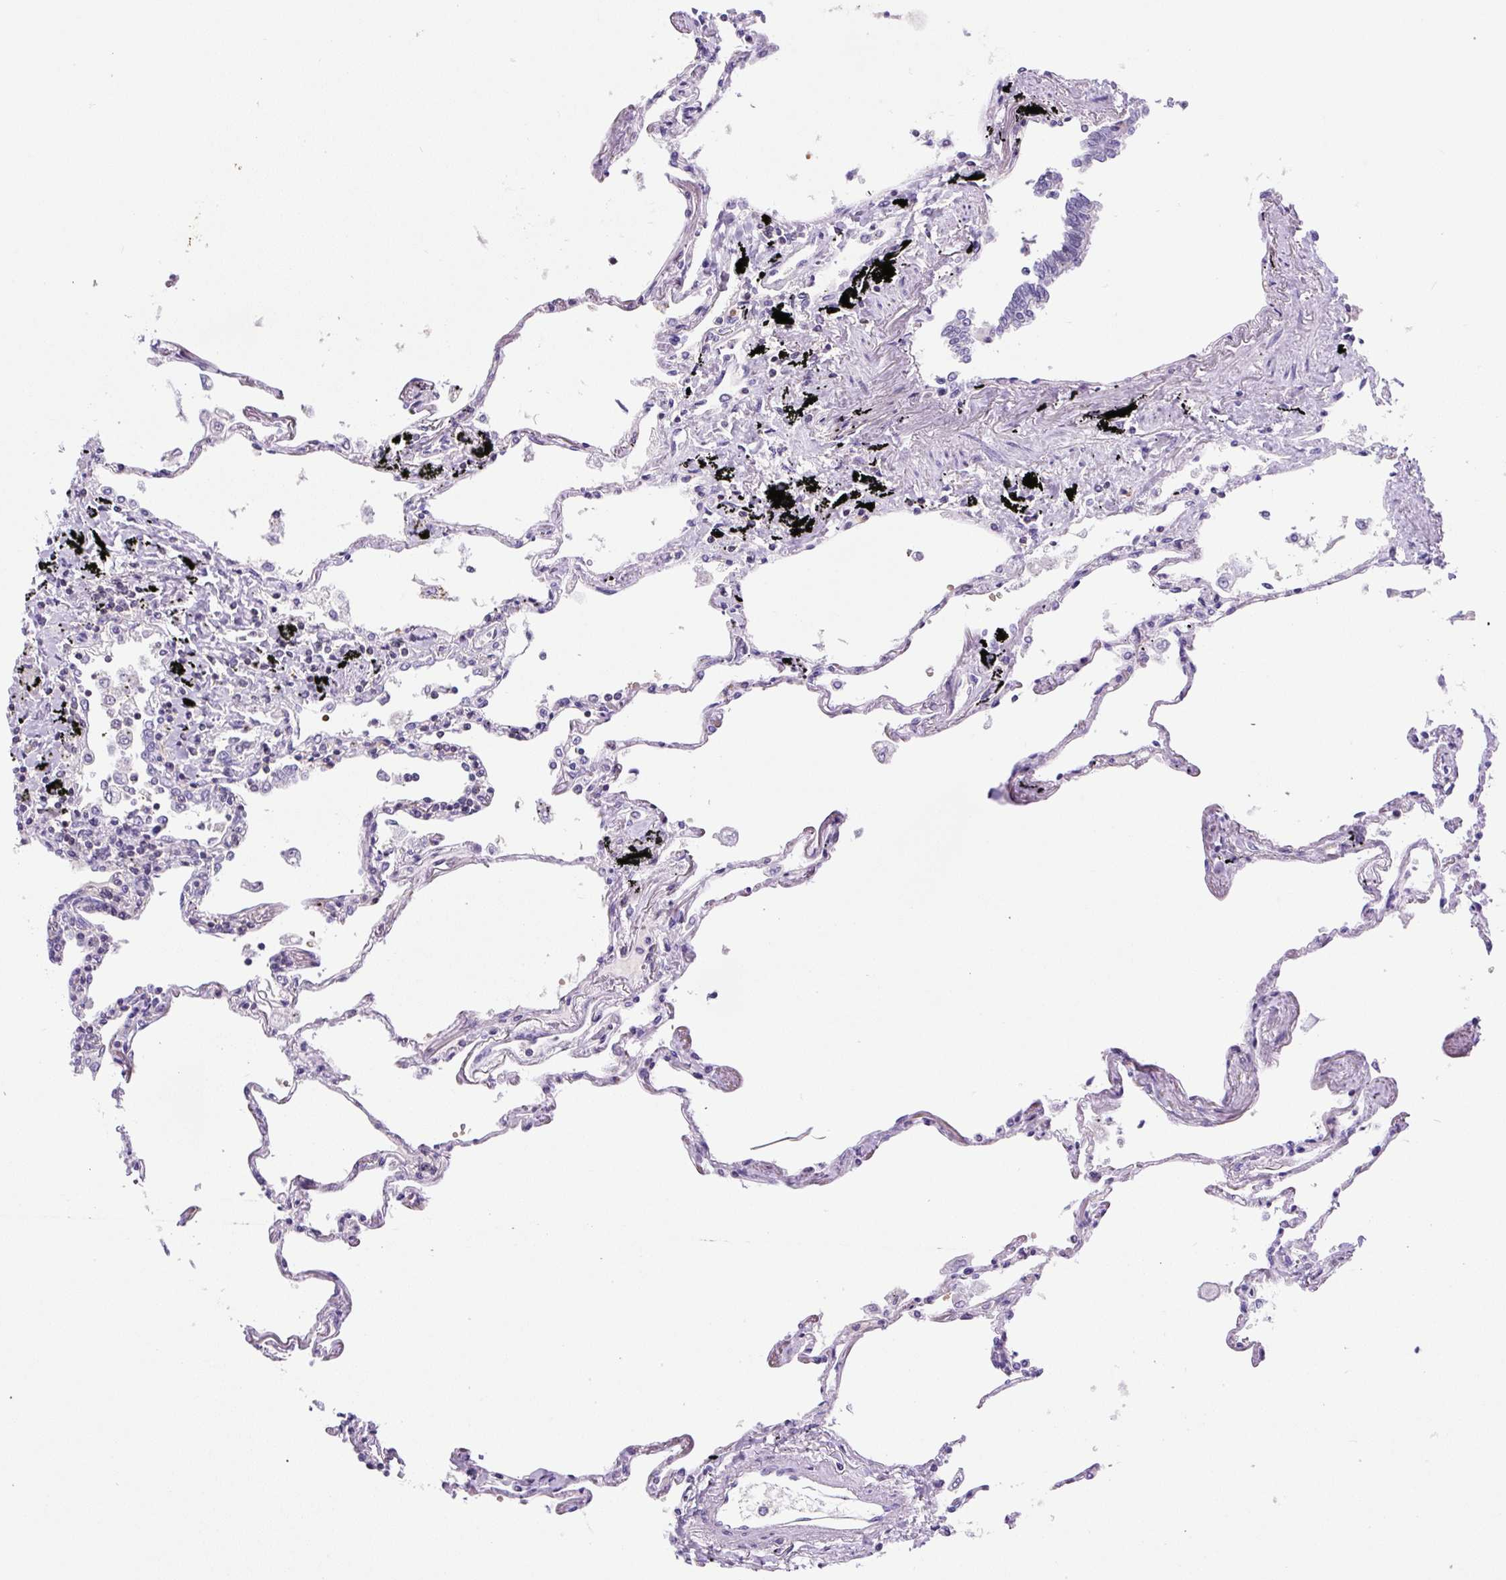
{"staining": {"intensity": "negative", "quantity": "none", "location": "none"}, "tissue": "lung", "cell_type": "Alveolar cells", "image_type": "normal", "snomed": [{"axis": "morphology", "description": "Normal tissue, NOS"}, {"axis": "topography", "description": "Lung"}], "caption": "A high-resolution histopathology image shows IHC staining of unremarkable lung, which demonstrates no significant staining in alveolar cells. (DAB (3,3'-diaminobenzidine) IHC, high magnification).", "gene": "FAM228B", "patient": {"sex": "female", "age": 67}}